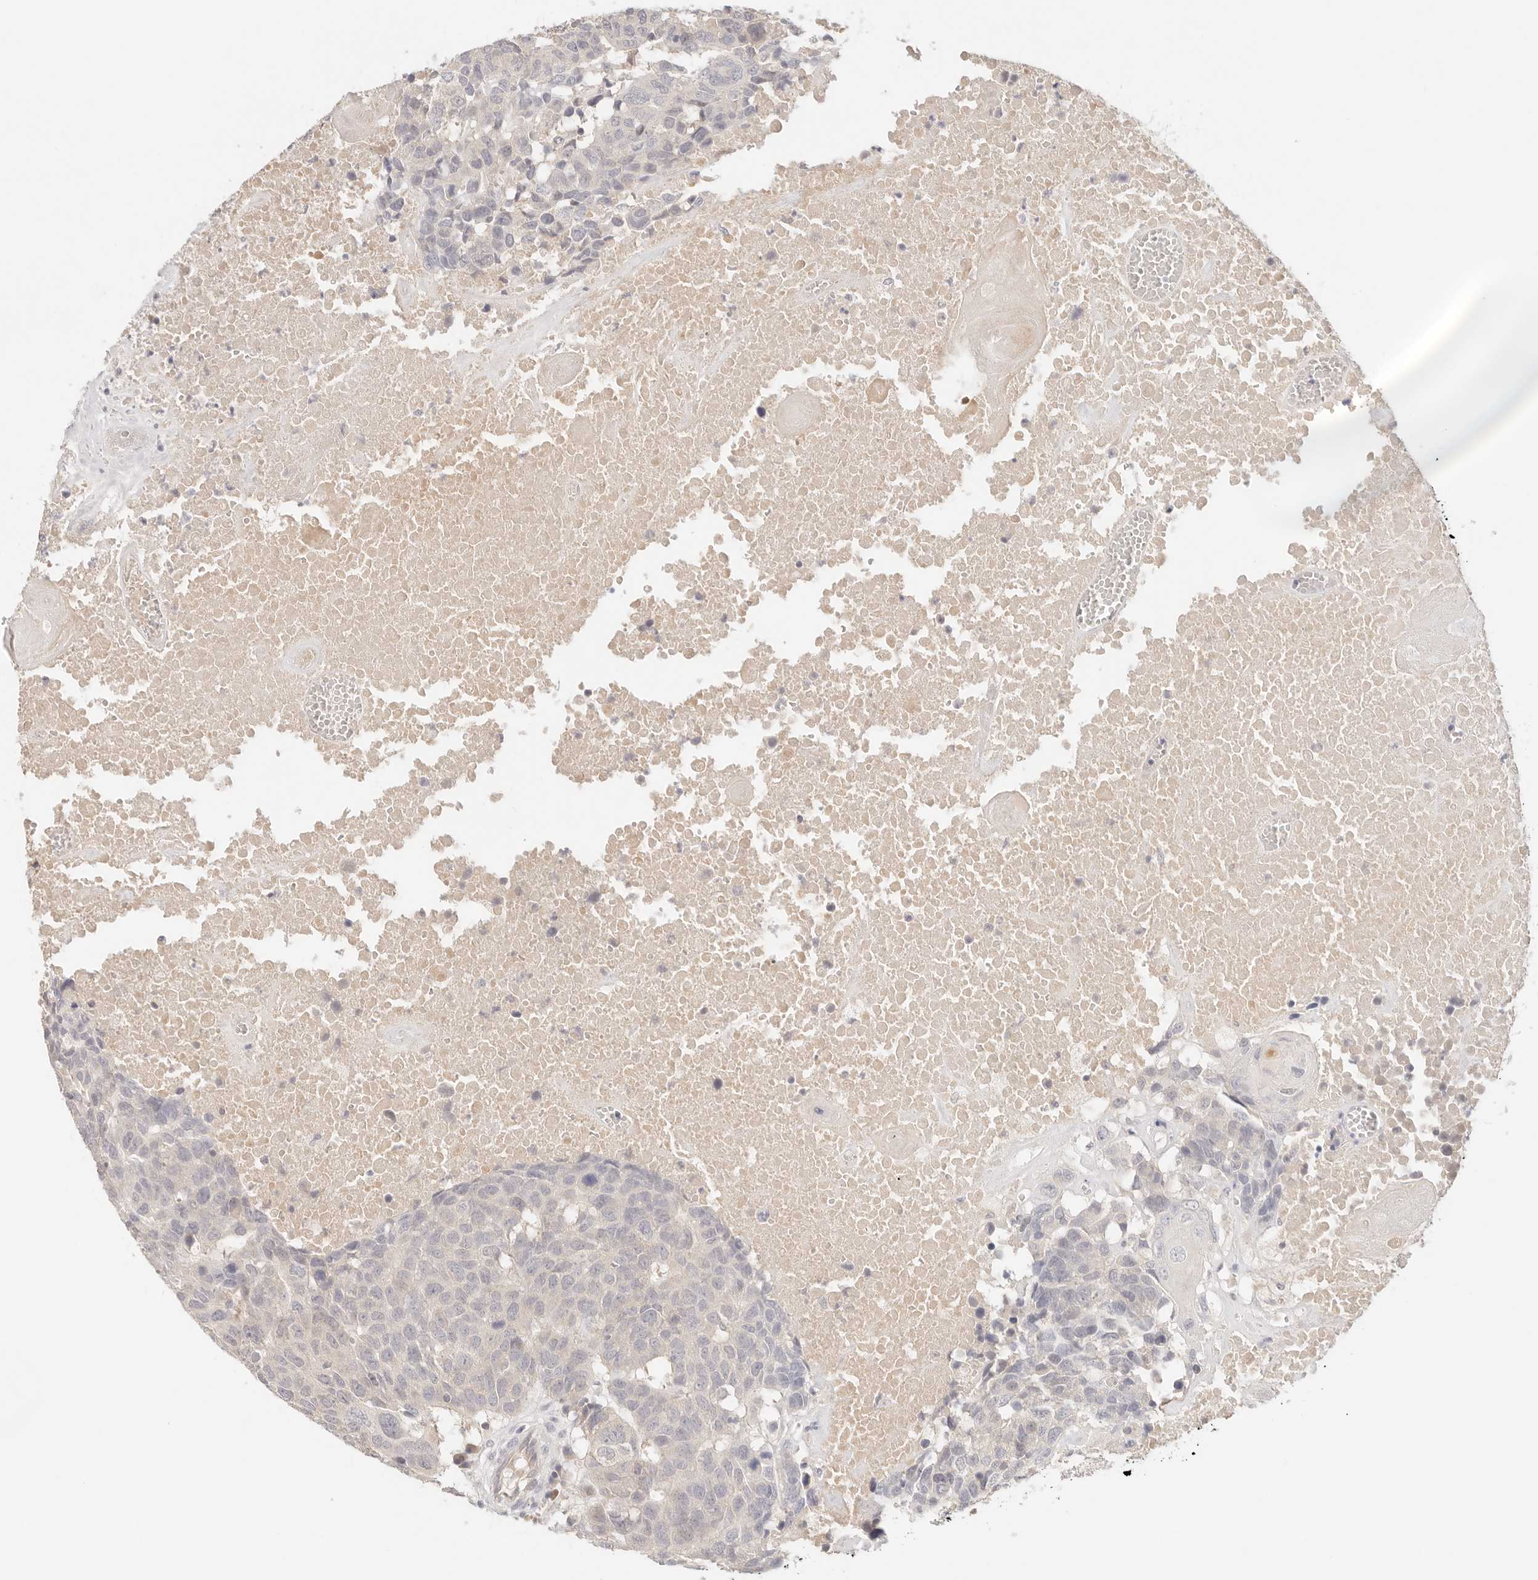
{"staining": {"intensity": "negative", "quantity": "none", "location": "none"}, "tissue": "head and neck cancer", "cell_type": "Tumor cells", "image_type": "cancer", "snomed": [{"axis": "morphology", "description": "Squamous cell carcinoma, NOS"}, {"axis": "topography", "description": "Head-Neck"}], "caption": "Tumor cells show no significant positivity in head and neck cancer.", "gene": "SPHK1", "patient": {"sex": "male", "age": 66}}